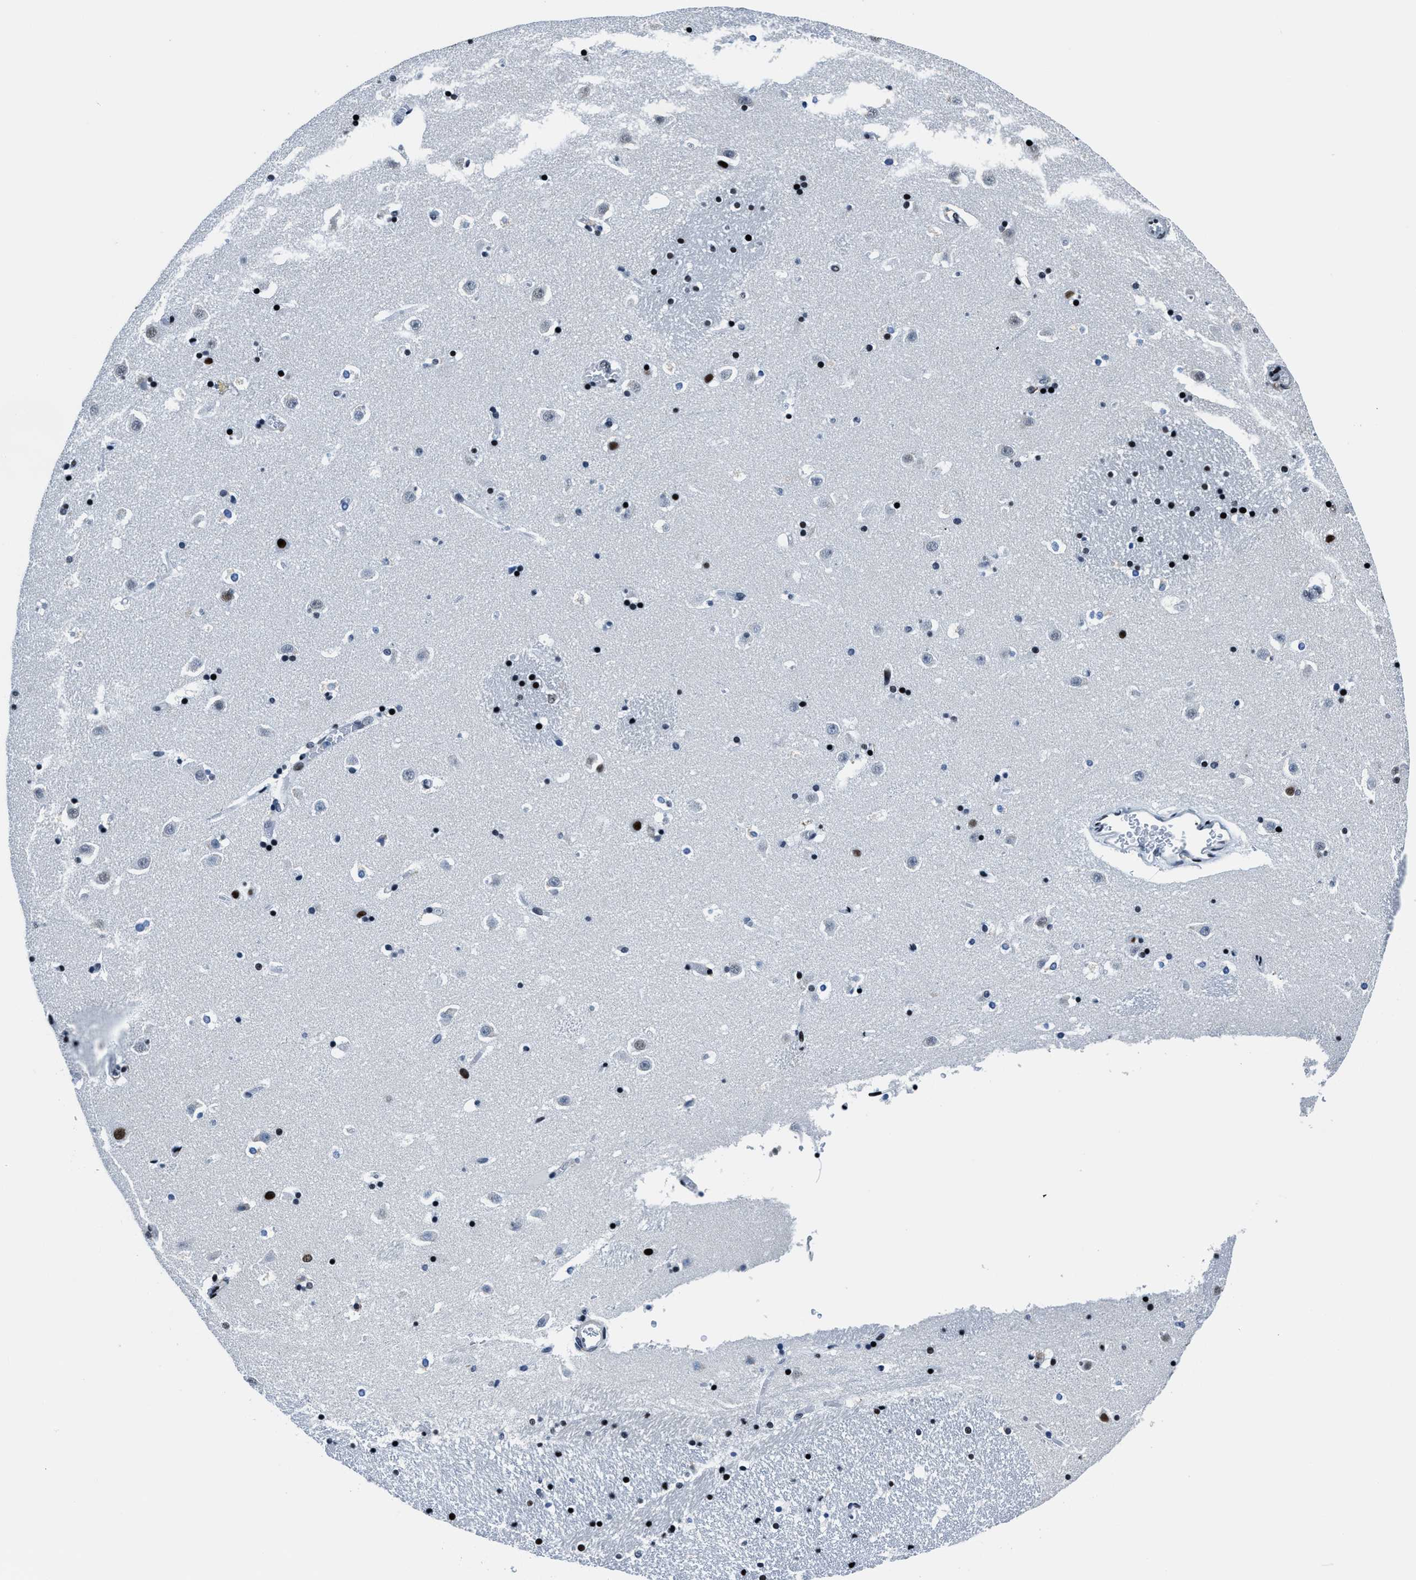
{"staining": {"intensity": "strong", "quantity": "25%-75%", "location": "nuclear"}, "tissue": "caudate", "cell_type": "Glial cells", "image_type": "normal", "snomed": [{"axis": "morphology", "description": "Normal tissue, NOS"}, {"axis": "topography", "description": "Lateral ventricle wall"}], "caption": "Protein expression analysis of normal caudate demonstrates strong nuclear expression in about 25%-75% of glial cells. (DAB = brown stain, brightfield microscopy at high magnification).", "gene": "PPIE", "patient": {"sex": "male", "age": 45}}